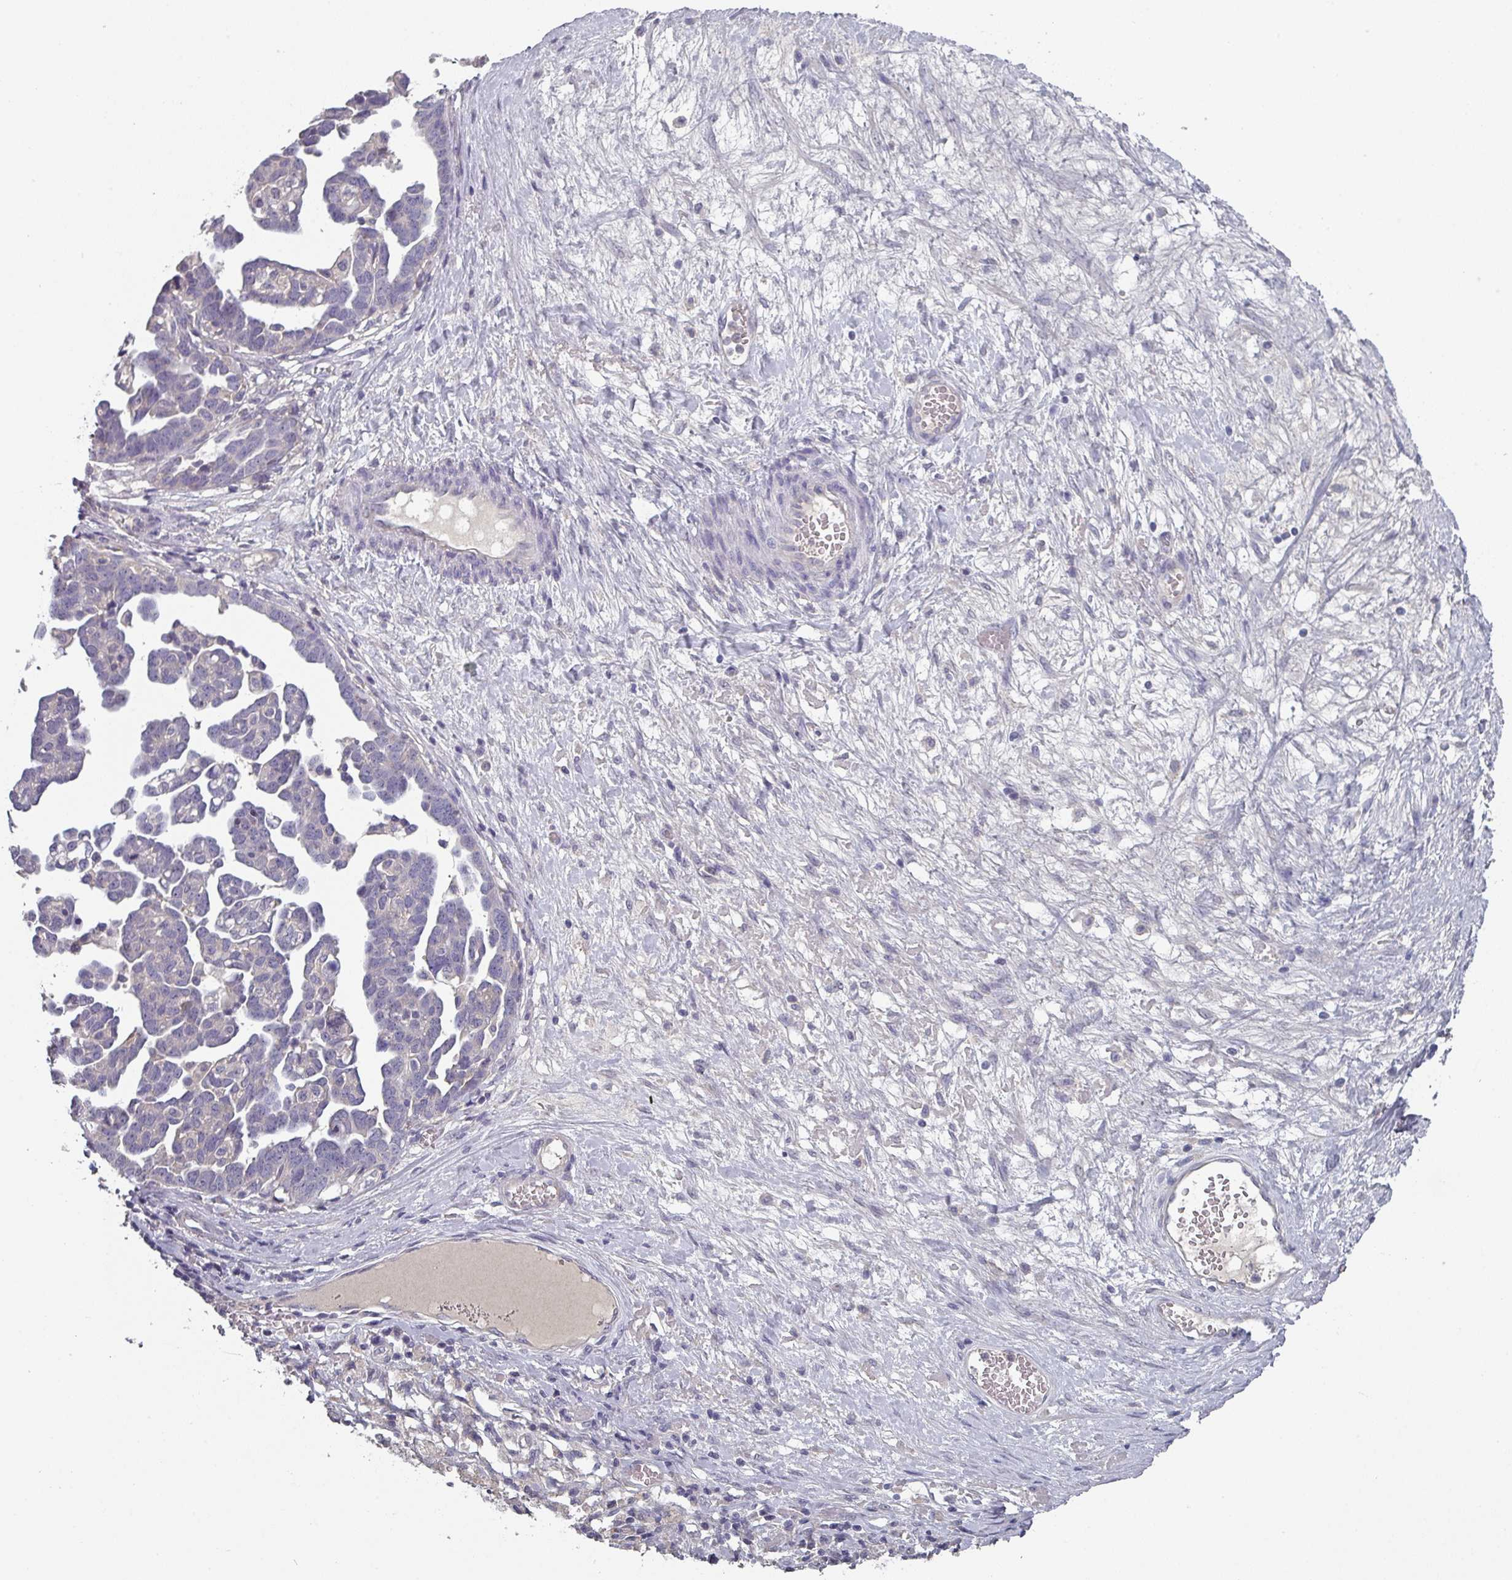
{"staining": {"intensity": "negative", "quantity": "none", "location": "none"}, "tissue": "ovarian cancer", "cell_type": "Tumor cells", "image_type": "cancer", "snomed": [{"axis": "morphology", "description": "Cystadenocarcinoma, serous, NOS"}, {"axis": "topography", "description": "Ovary"}], "caption": "Protein analysis of ovarian serous cystadenocarcinoma reveals no significant expression in tumor cells. (DAB (3,3'-diaminobenzidine) IHC with hematoxylin counter stain).", "gene": "PRAMEF8", "patient": {"sex": "female", "age": 54}}